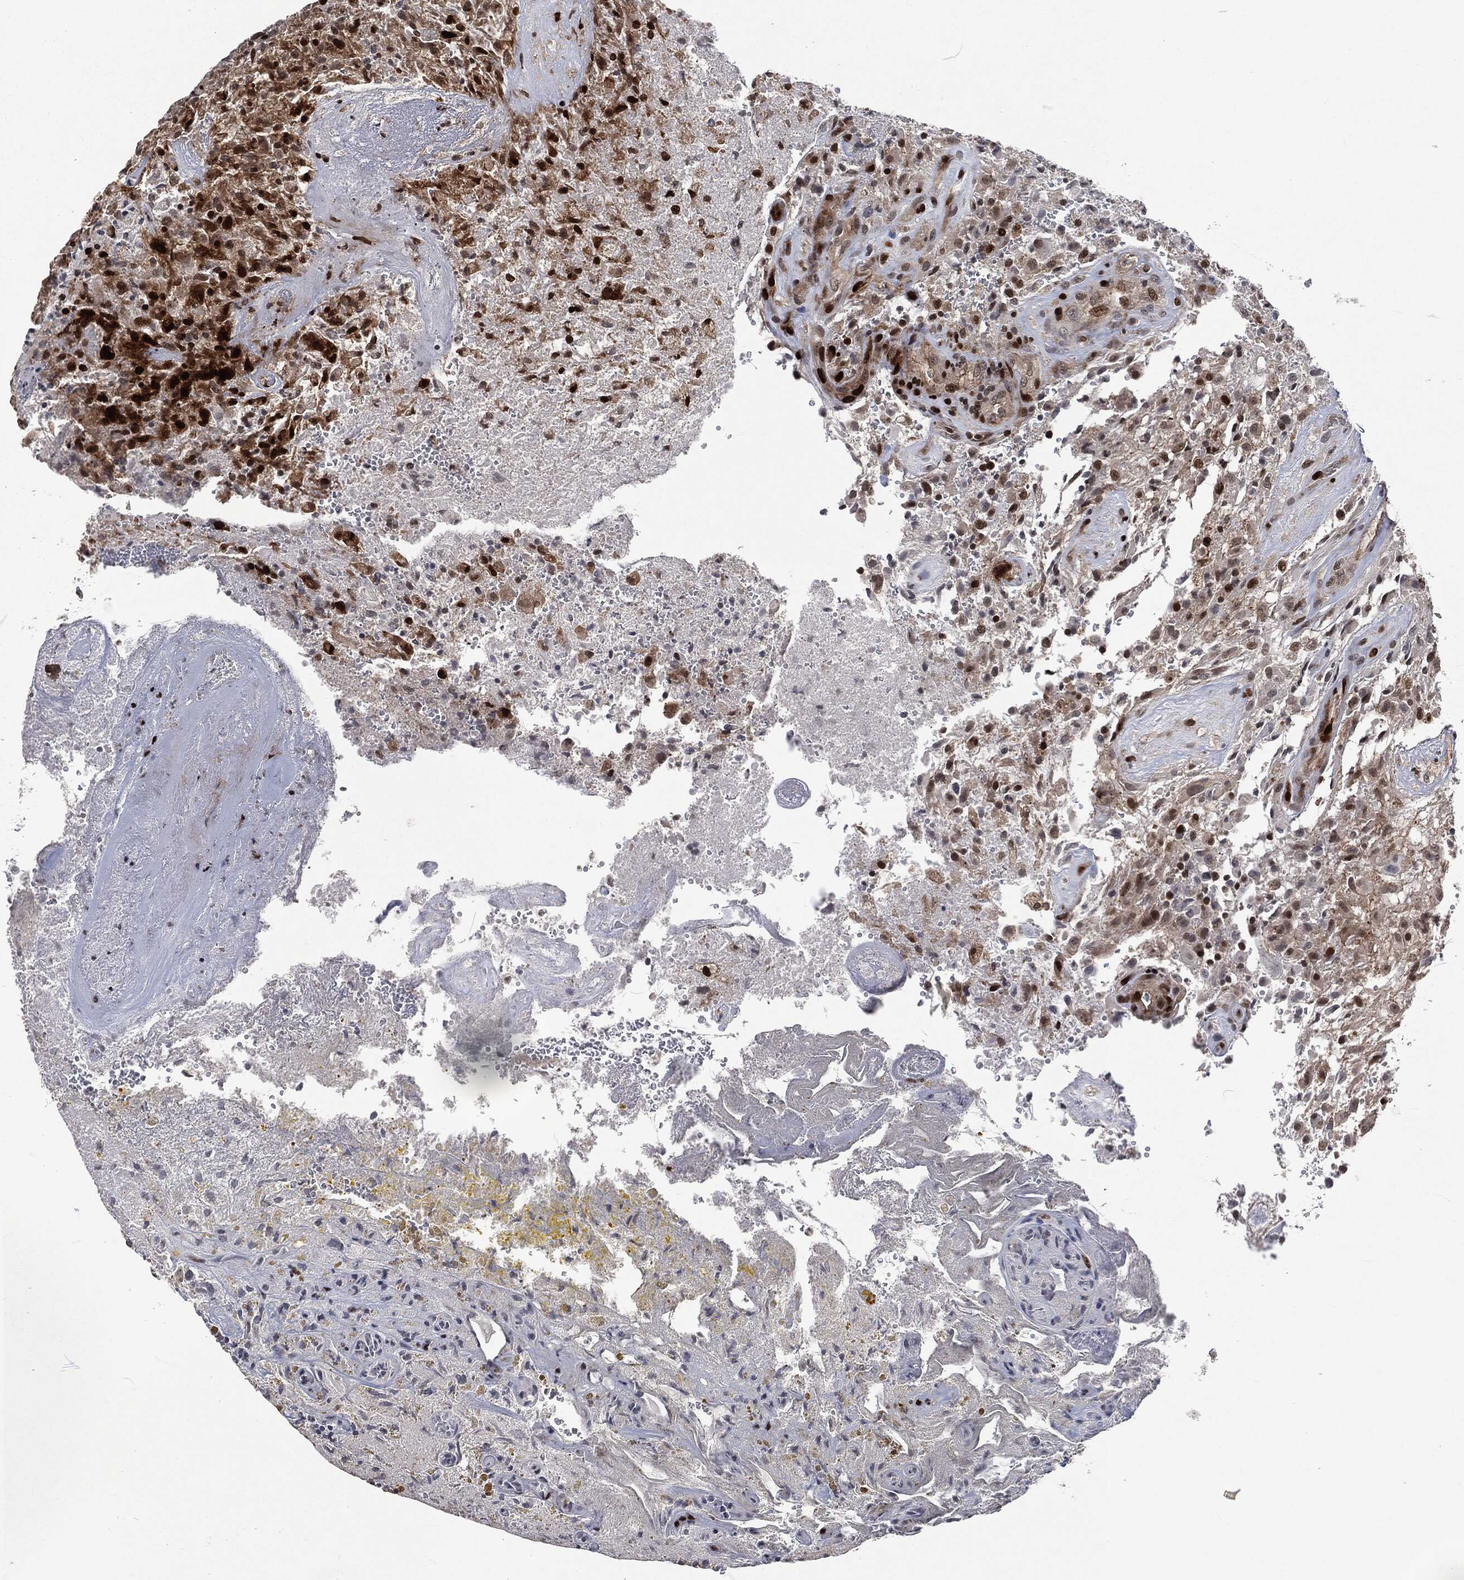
{"staining": {"intensity": "strong", "quantity": "<25%", "location": "nuclear"}, "tissue": "glioma", "cell_type": "Tumor cells", "image_type": "cancer", "snomed": [{"axis": "morphology", "description": "Glioma, malignant, High grade"}, {"axis": "topography", "description": "Brain"}], "caption": "Immunohistochemistry photomicrograph of high-grade glioma (malignant) stained for a protein (brown), which exhibits medium levels of strong nuclear staining in about <25% of tumor cells.", "gene": "EGFR", "patient": {"sex": "male", "age": 56}}